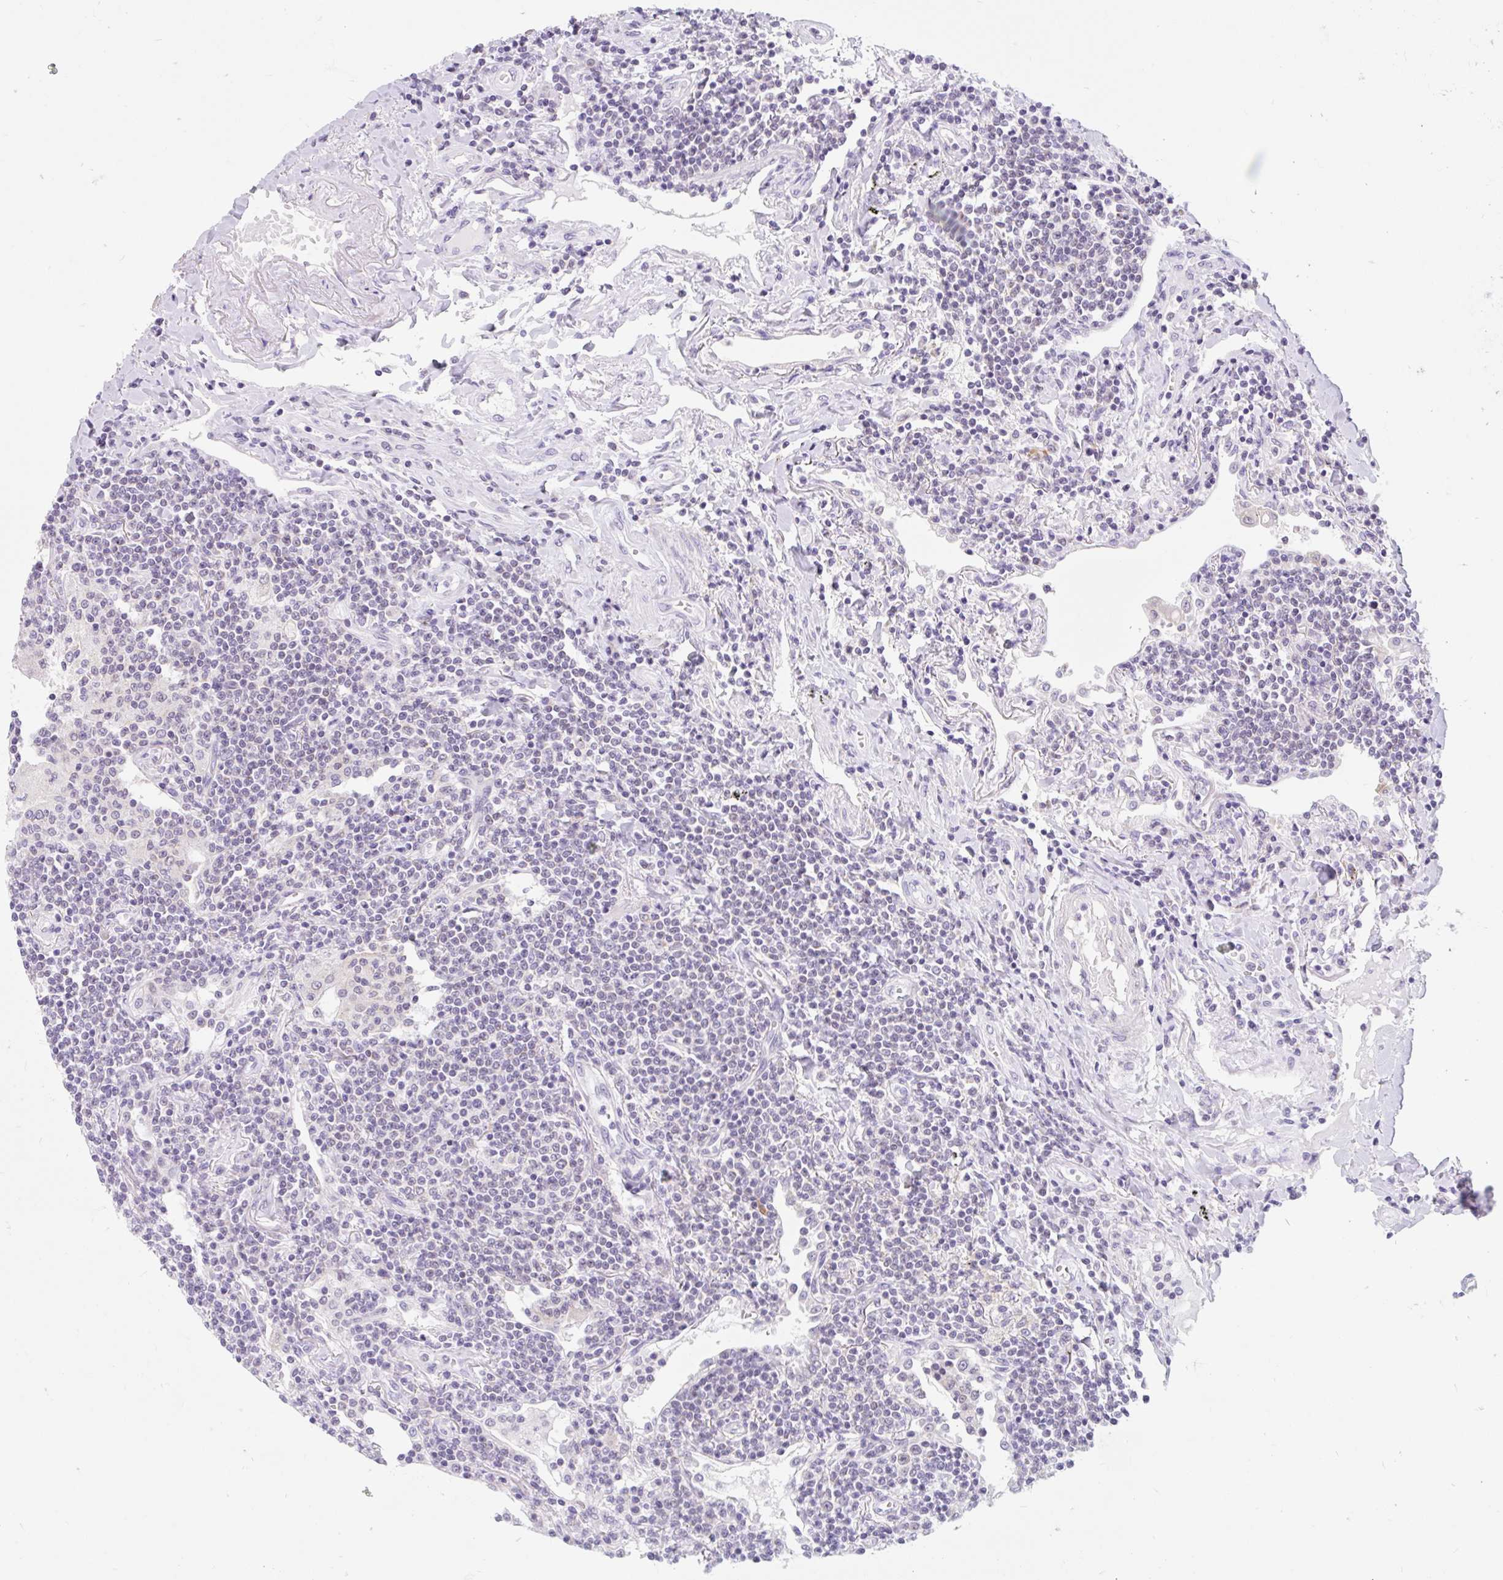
{"staining": {"intensity": "negative", "quantity": "none", "location": "none"}, "tissue": "lymphoma", "cell_type": "Tumor cells", "image_type": "cancer", "snomed": [{"axis": "morphology", "description": "Malignant lymphoma, non-Hodgkin's type, Low grade"}, {"axis": "topography", "description": "Lung"}], "caption": "This histopathology image is of lymphoma stained with immunohistochemistry to label a protein in brown with the nuclei are counter-stained blue. There is no staining in tumor cells.", "gene": "ITPK1", "patient": {"sex": "female", "age": 71}}